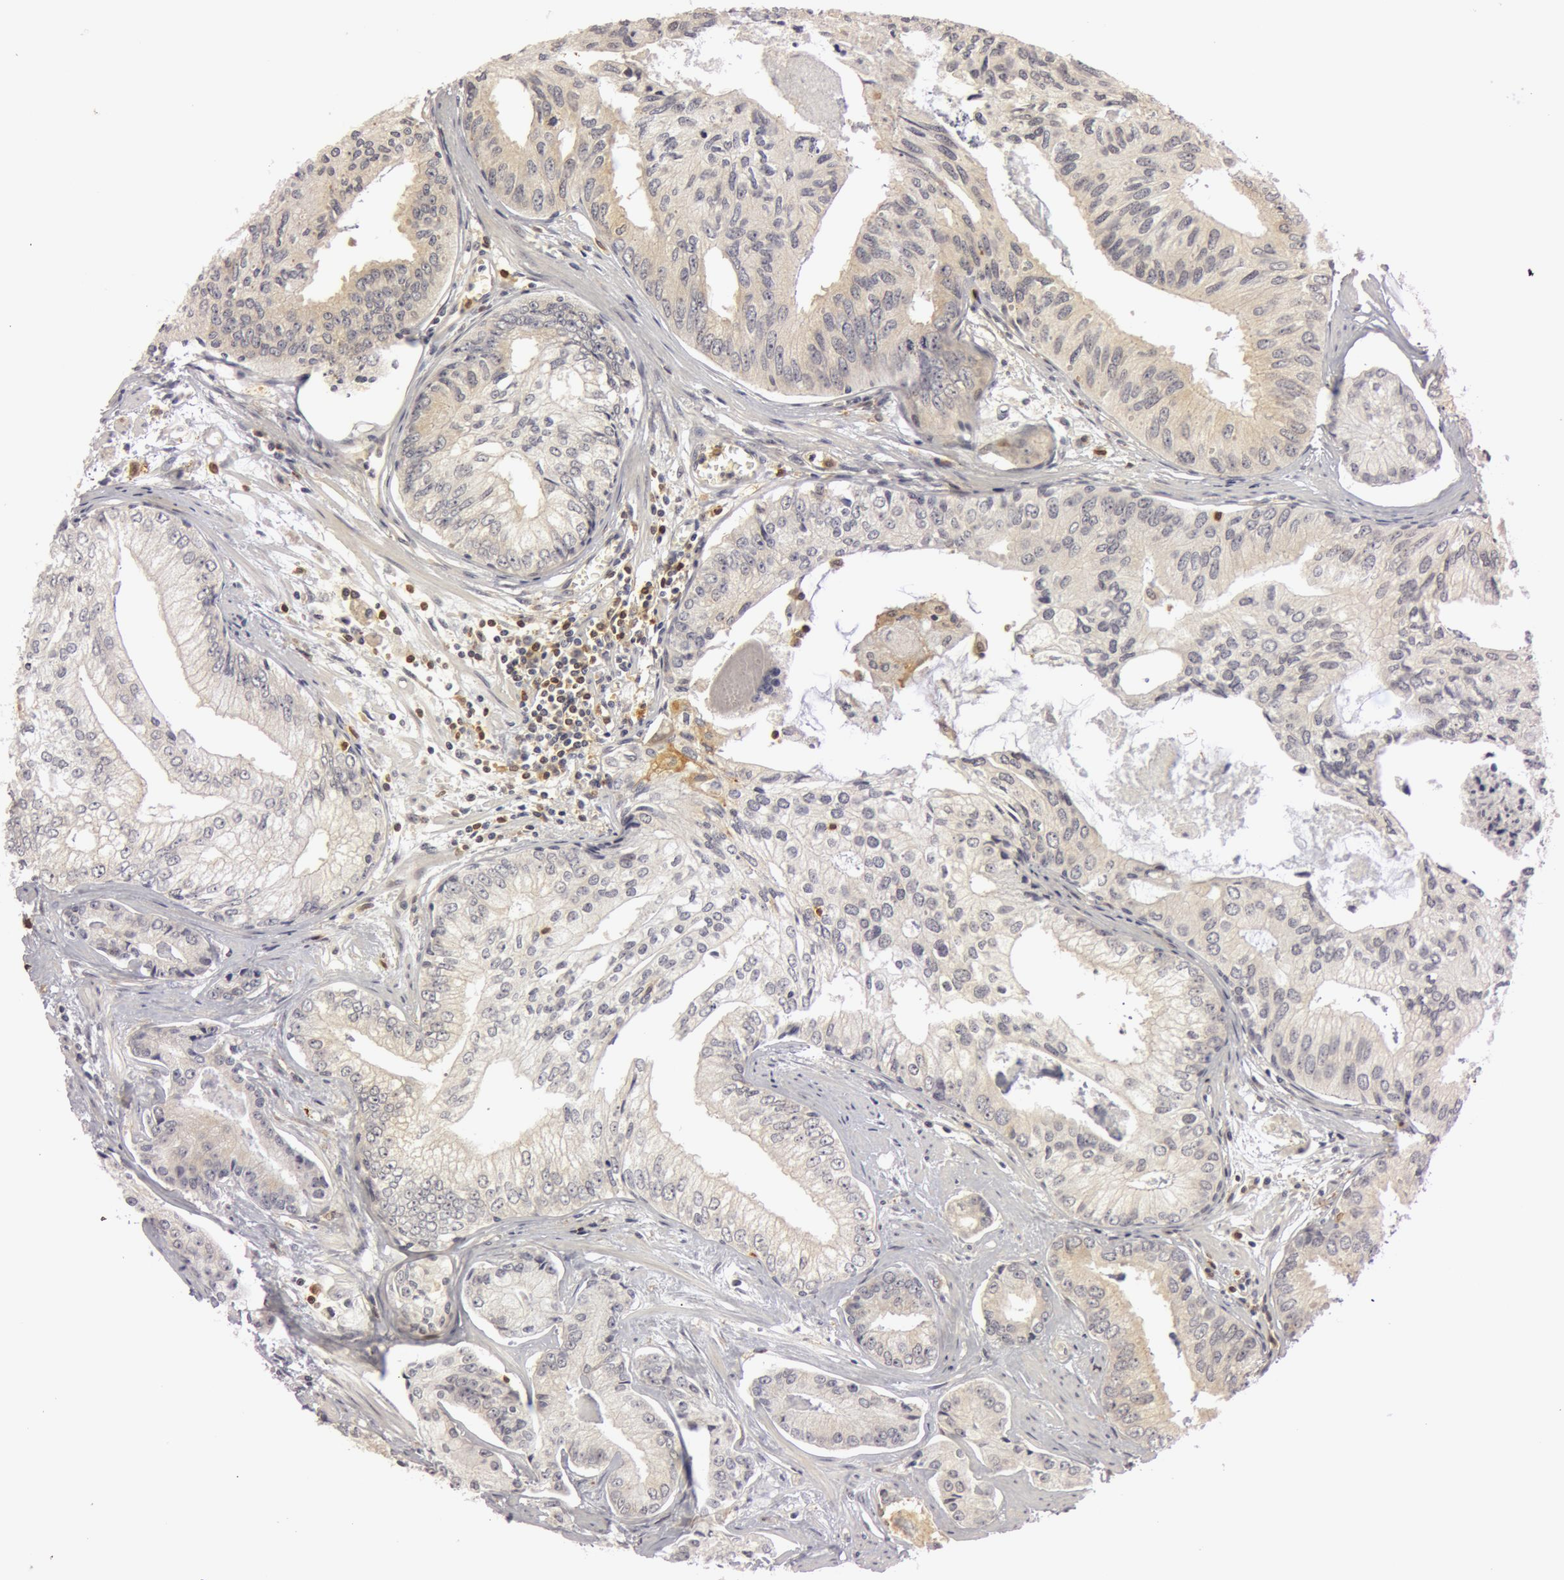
{"staining": {"intensity": "negative", "quantity": "none", "location": "none"}, "tissue": "prostate cancer", "cell_type": "Tumor cells", "image_type": "cancer", "snomed": [{"axis": "morphology", "description": "Adenocarcinoma, High grade"}, {"axis": "topography", "description": "Prostate"}], "caption": "This is an immunohistochemistry (IHC) image of human prostate cancer (adenocarcinoma (high-grade)). There is no staining in tumor cells.", "gene": "OASL", "patient": {"sex": "male", "age": 56}}